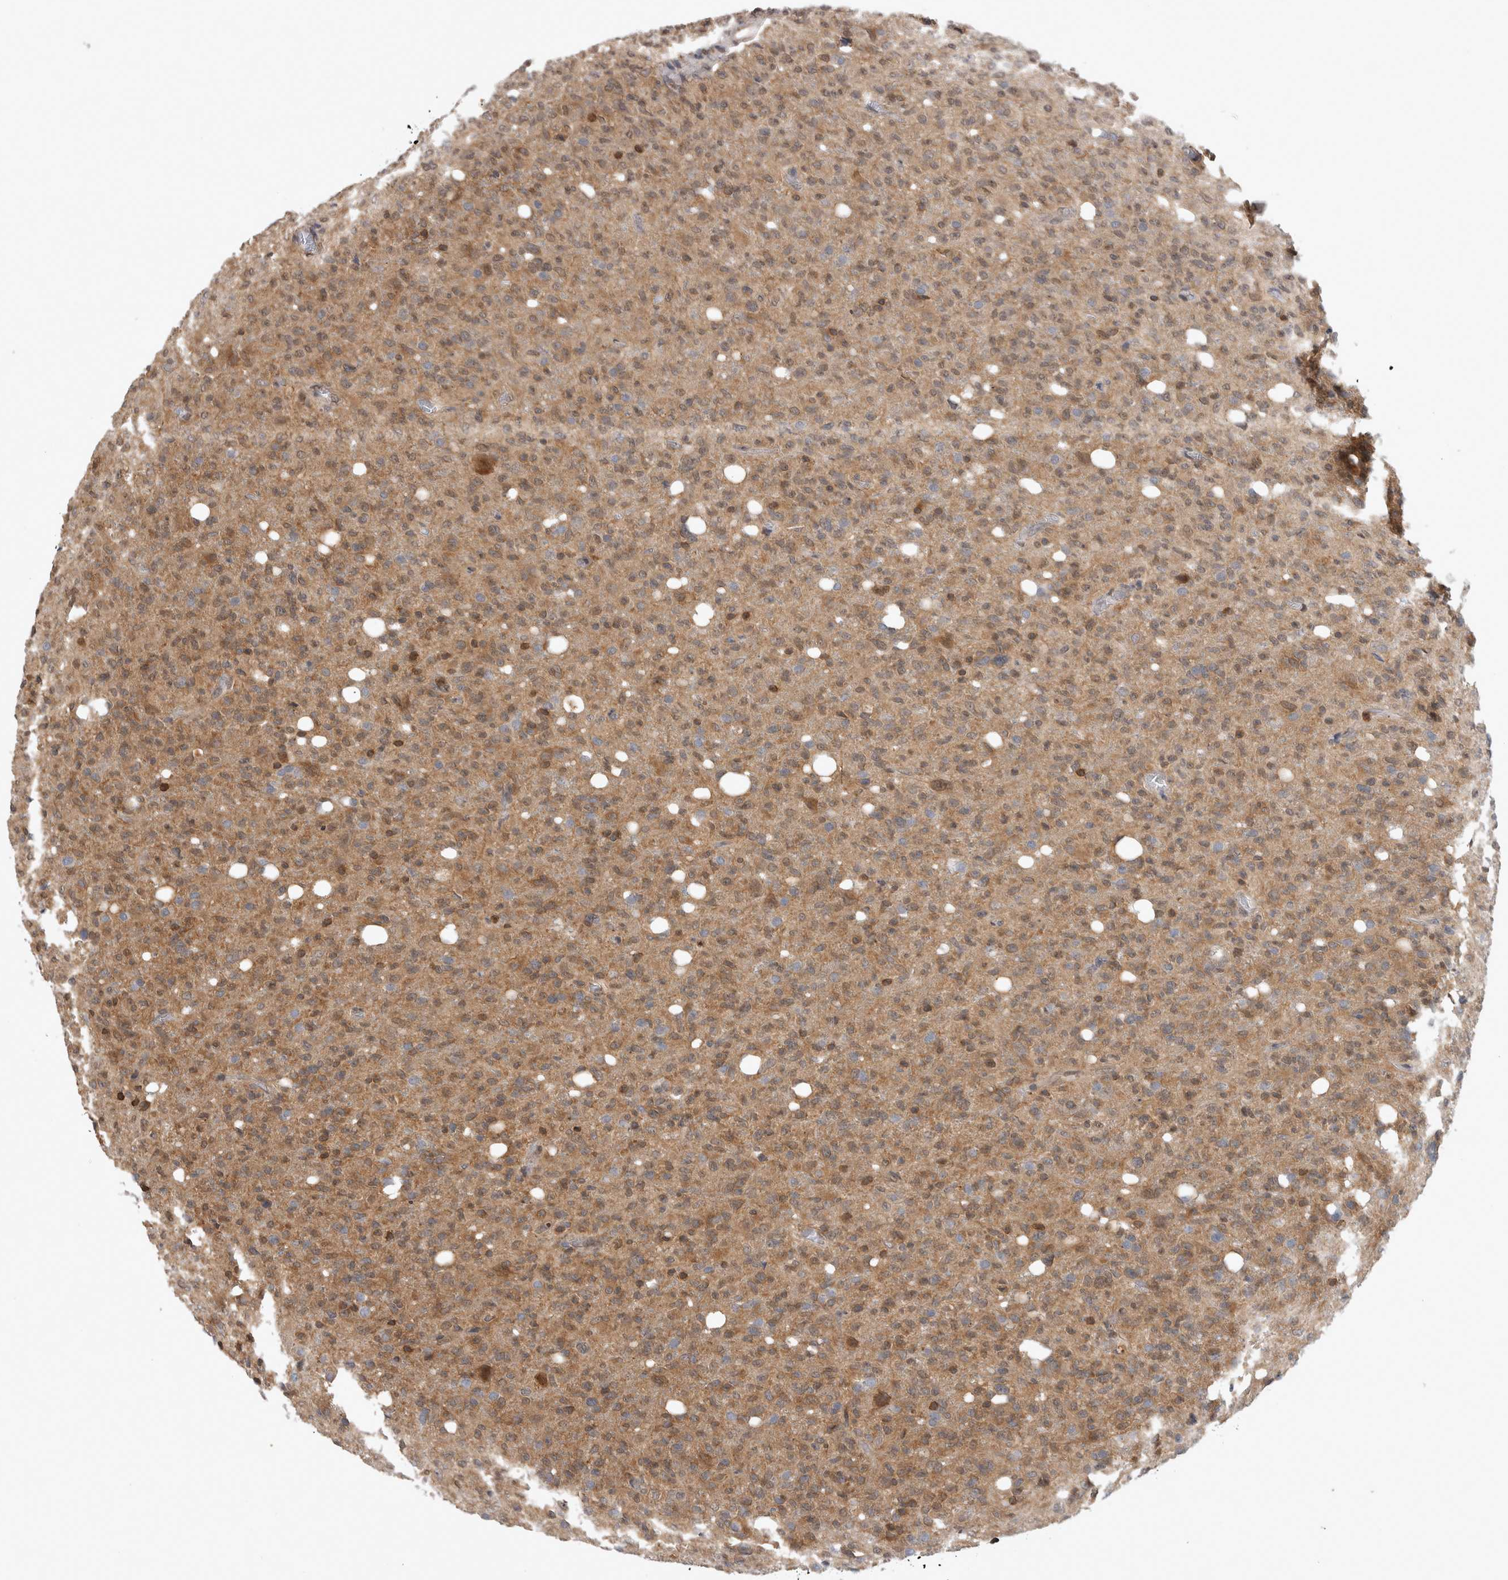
{"staining": {"intensity": "weak", "quantity": ">75%", "location": "cytoplasmic/membranous"}, "tissue": "glioma", "cell_type": "Tumor cells", "image_type": "cancer", "snomed": [{"axis": "morphology", "description": "Glioma, malignant, High grade"}, {"axis": "topography", "description": "Brain"}], "caption": "An image of glioma stained for a protein exhibits weak cytoplasmic/membranous brown staining in tumor cells.", "gene": "ASTN2", "patient": {"sex": "female", "age": 57}}